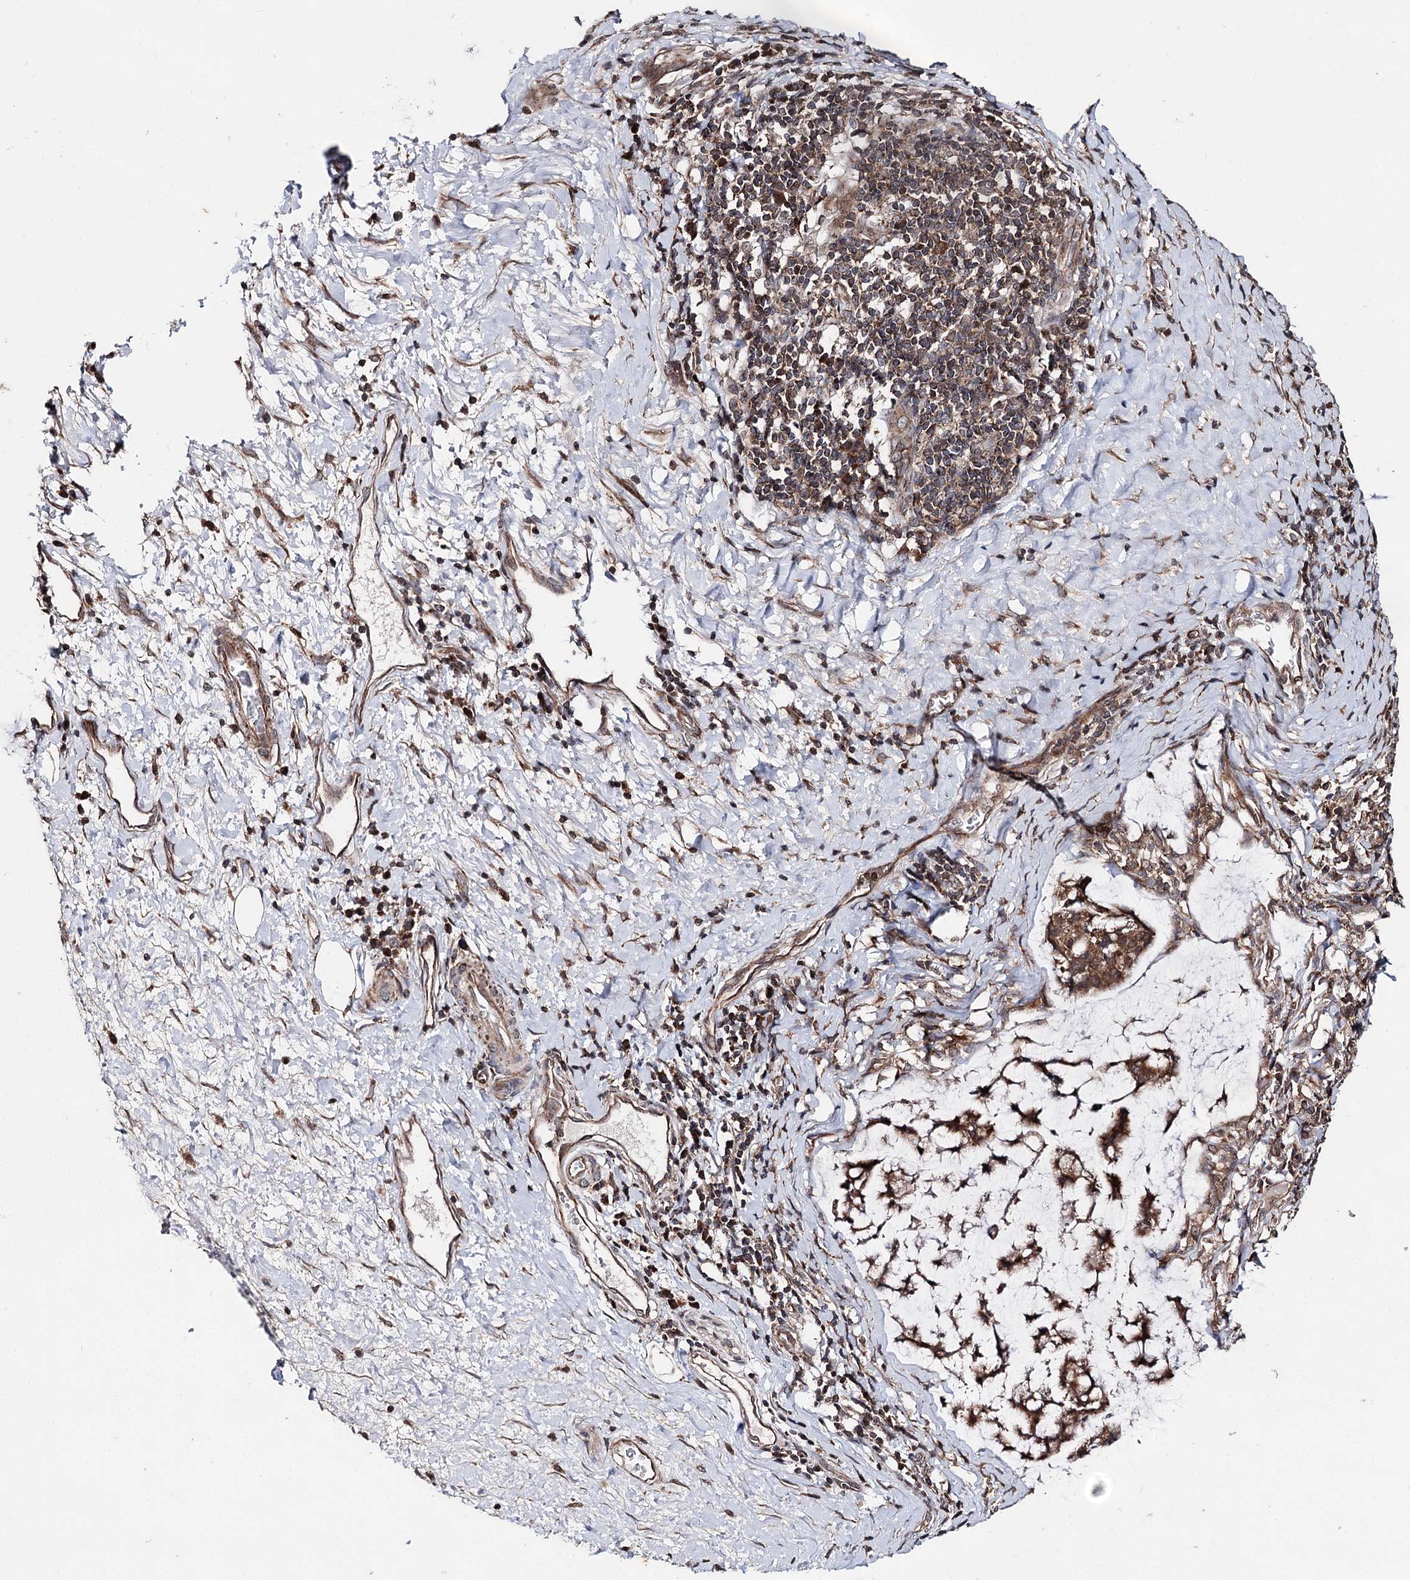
{"staining": {"intensity": "moderate", "quantity": ">75%", "location": "cytoplasmic/membranous"}, "tissue": "stomach cancer", "cell_type": "Tumor cells", "image_type": "cancer", "snomed": [{"axis": "morphology", "description": "Adenocarcinoma, NOS"}, {"axis": "topography", "description": "Stomach, lower"}], "caption": "IHC histopathology image of human stomach adenocarcinoma stained for a protein (brown), which displays medium levels of moderate cytoplasmic/membranous positivity in approximately >75% of tumor cells.", "gene": "MINDY3", "patient": {"sex": "male", "age": 67}}